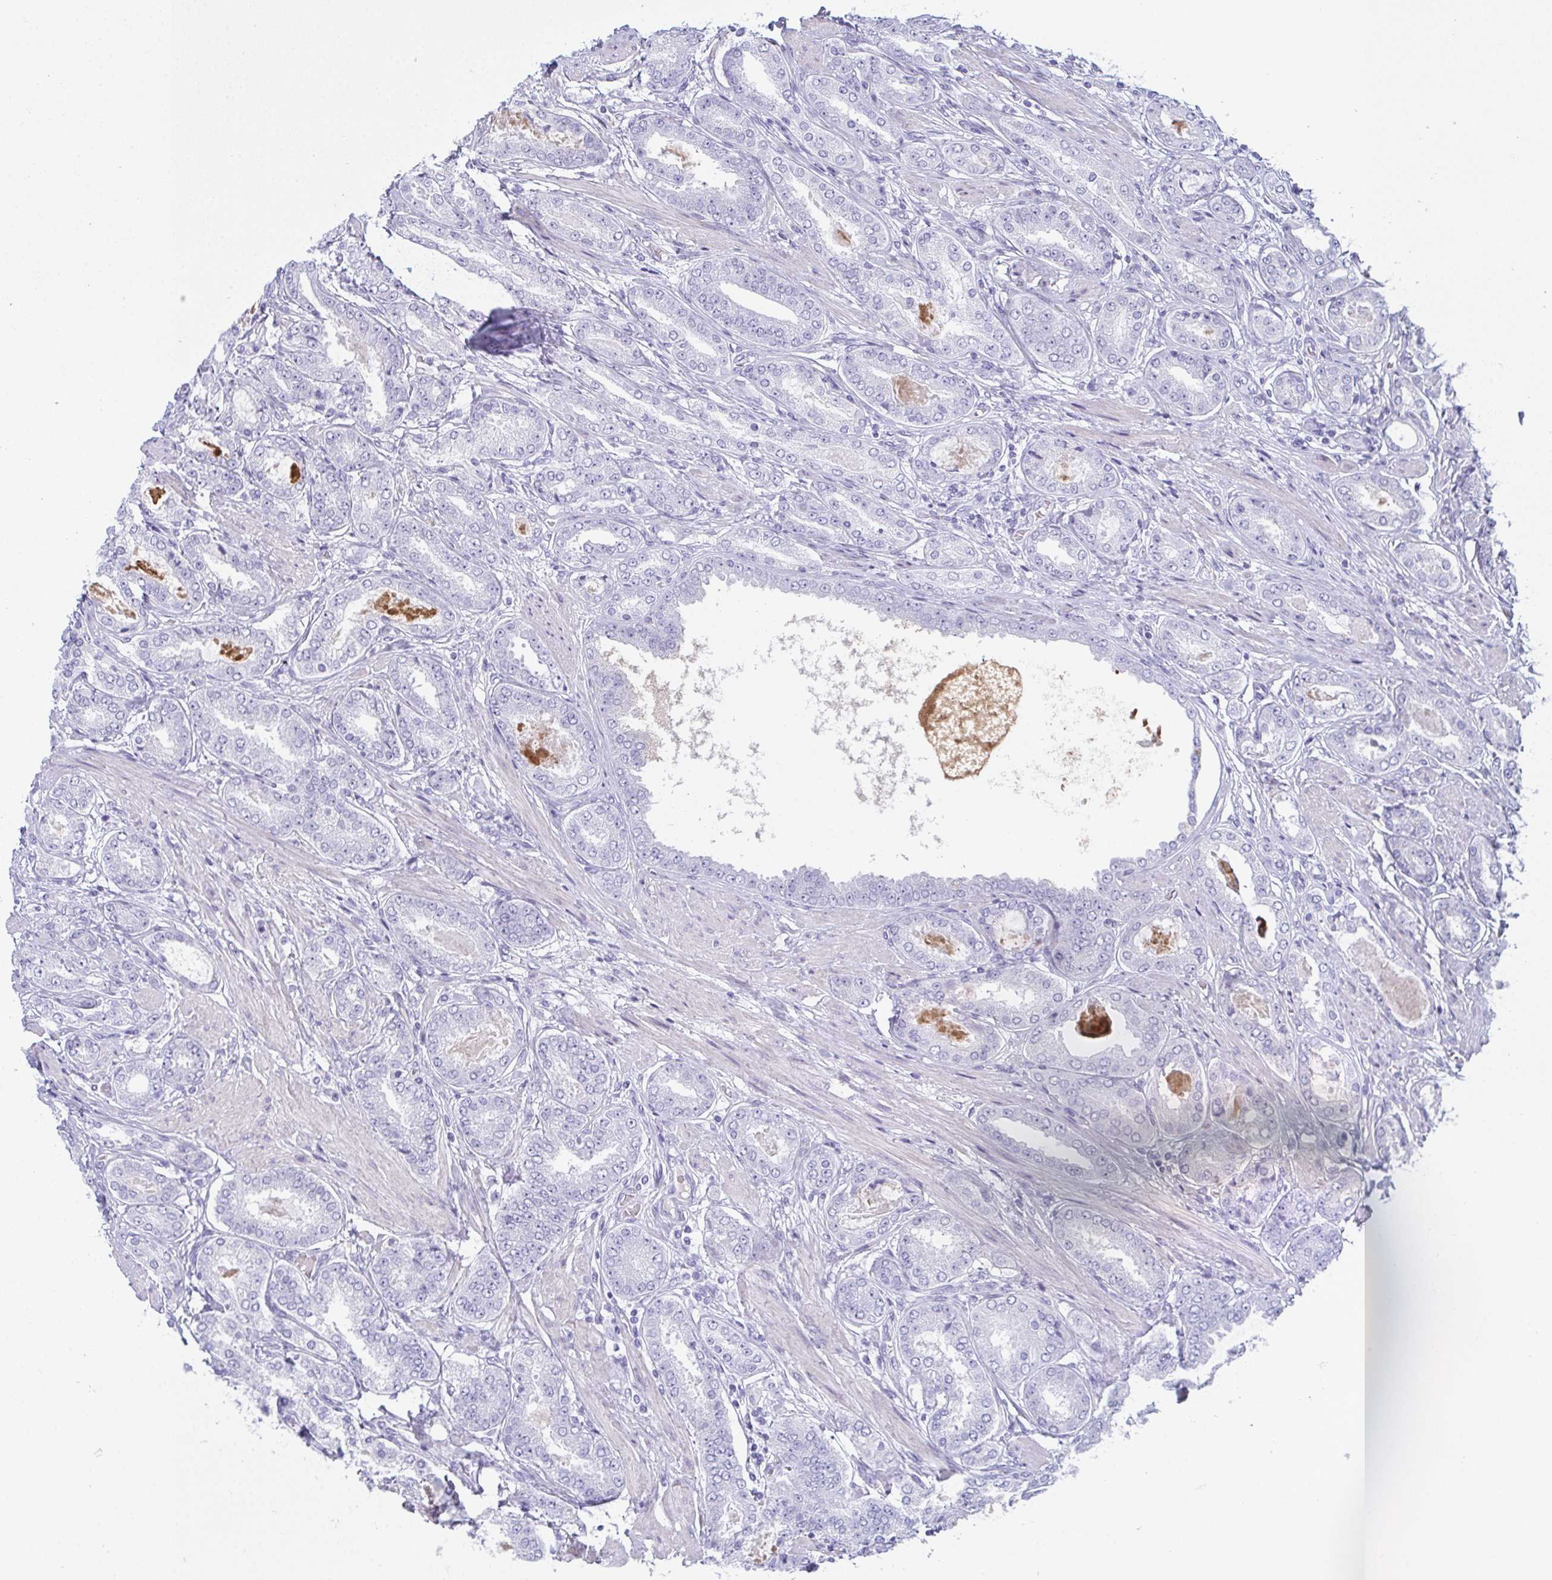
{"staining": {"intensity": "negative", "quantity": "none", "location": "none"}, "tissue": "prostate cancer", "cell_type": "Tumor cells", "image_type": "cancer", "snomed": [{"axis": "morphology", "description": "Adenocarcinoma, High grade"}, {"axis": "topography", "description": "Prostate"}], "caption": "Prostate cancer was stained to show a protein in brown. There is no significant positivity in tumor cells.", "gene": "SLC36A2", "patient": {"sex": "male", "age": 63}}